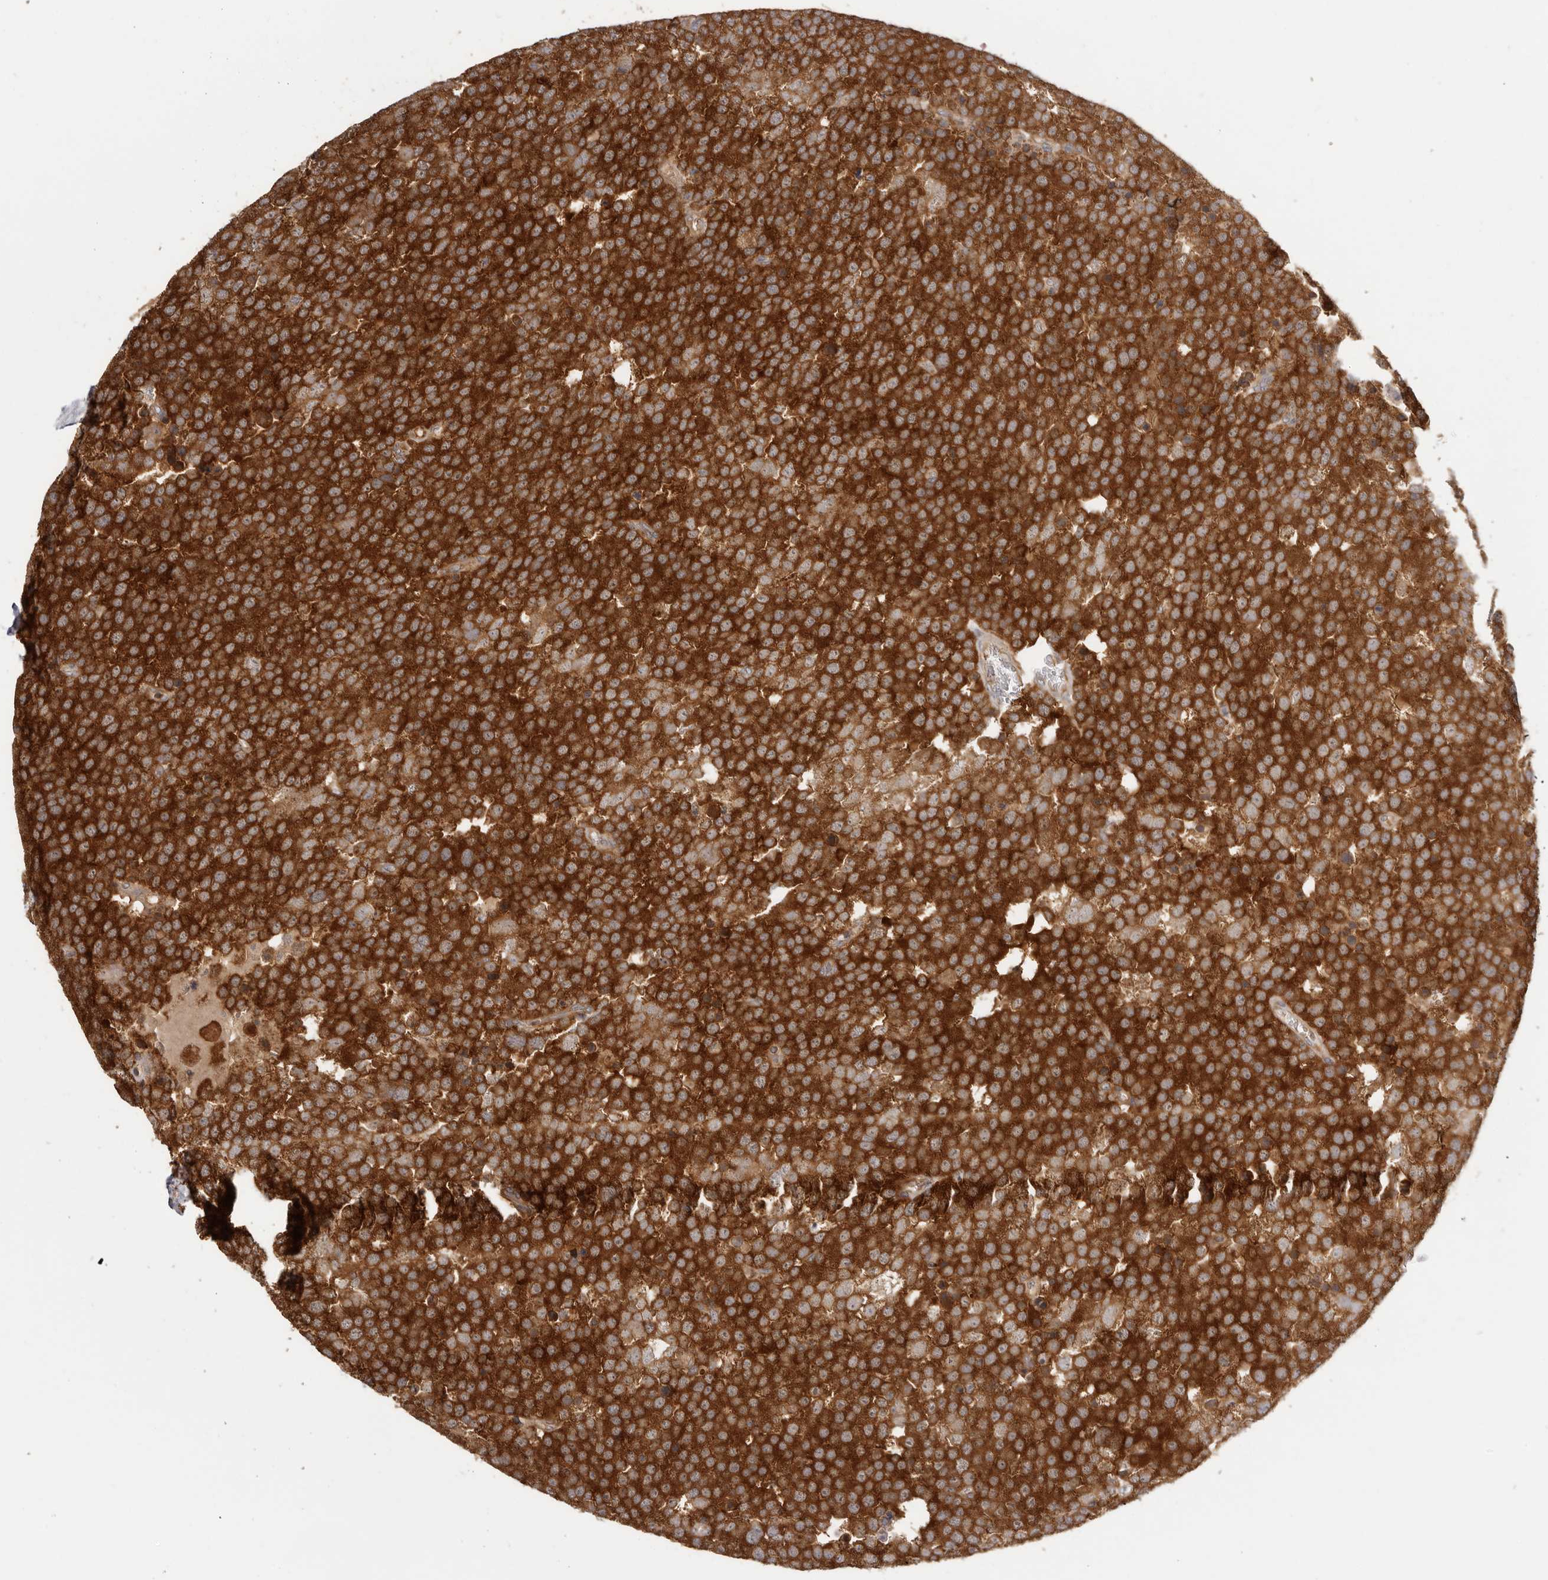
{"staining": {"intensity": "strong", "quantity": ">75%", "location": "cytoplasmic/membranous"}, "tissue": "testis cancer", "cell_type": "Tumor cells", "image_type": "cancer", "snomed": [{"axis": "morphology", "description": "Seminoma, NOS"}, {"axis": "topography", "description": "Testis"}], "caption": "There is high levels of strong cytoplasmic/membranous staining in tumor cells of seminoma (testis), as demonstrated by immunohistochemical staining (brown color).", "gene": "EEF1E1", "patient": {"sex": "male", "age": 71}}